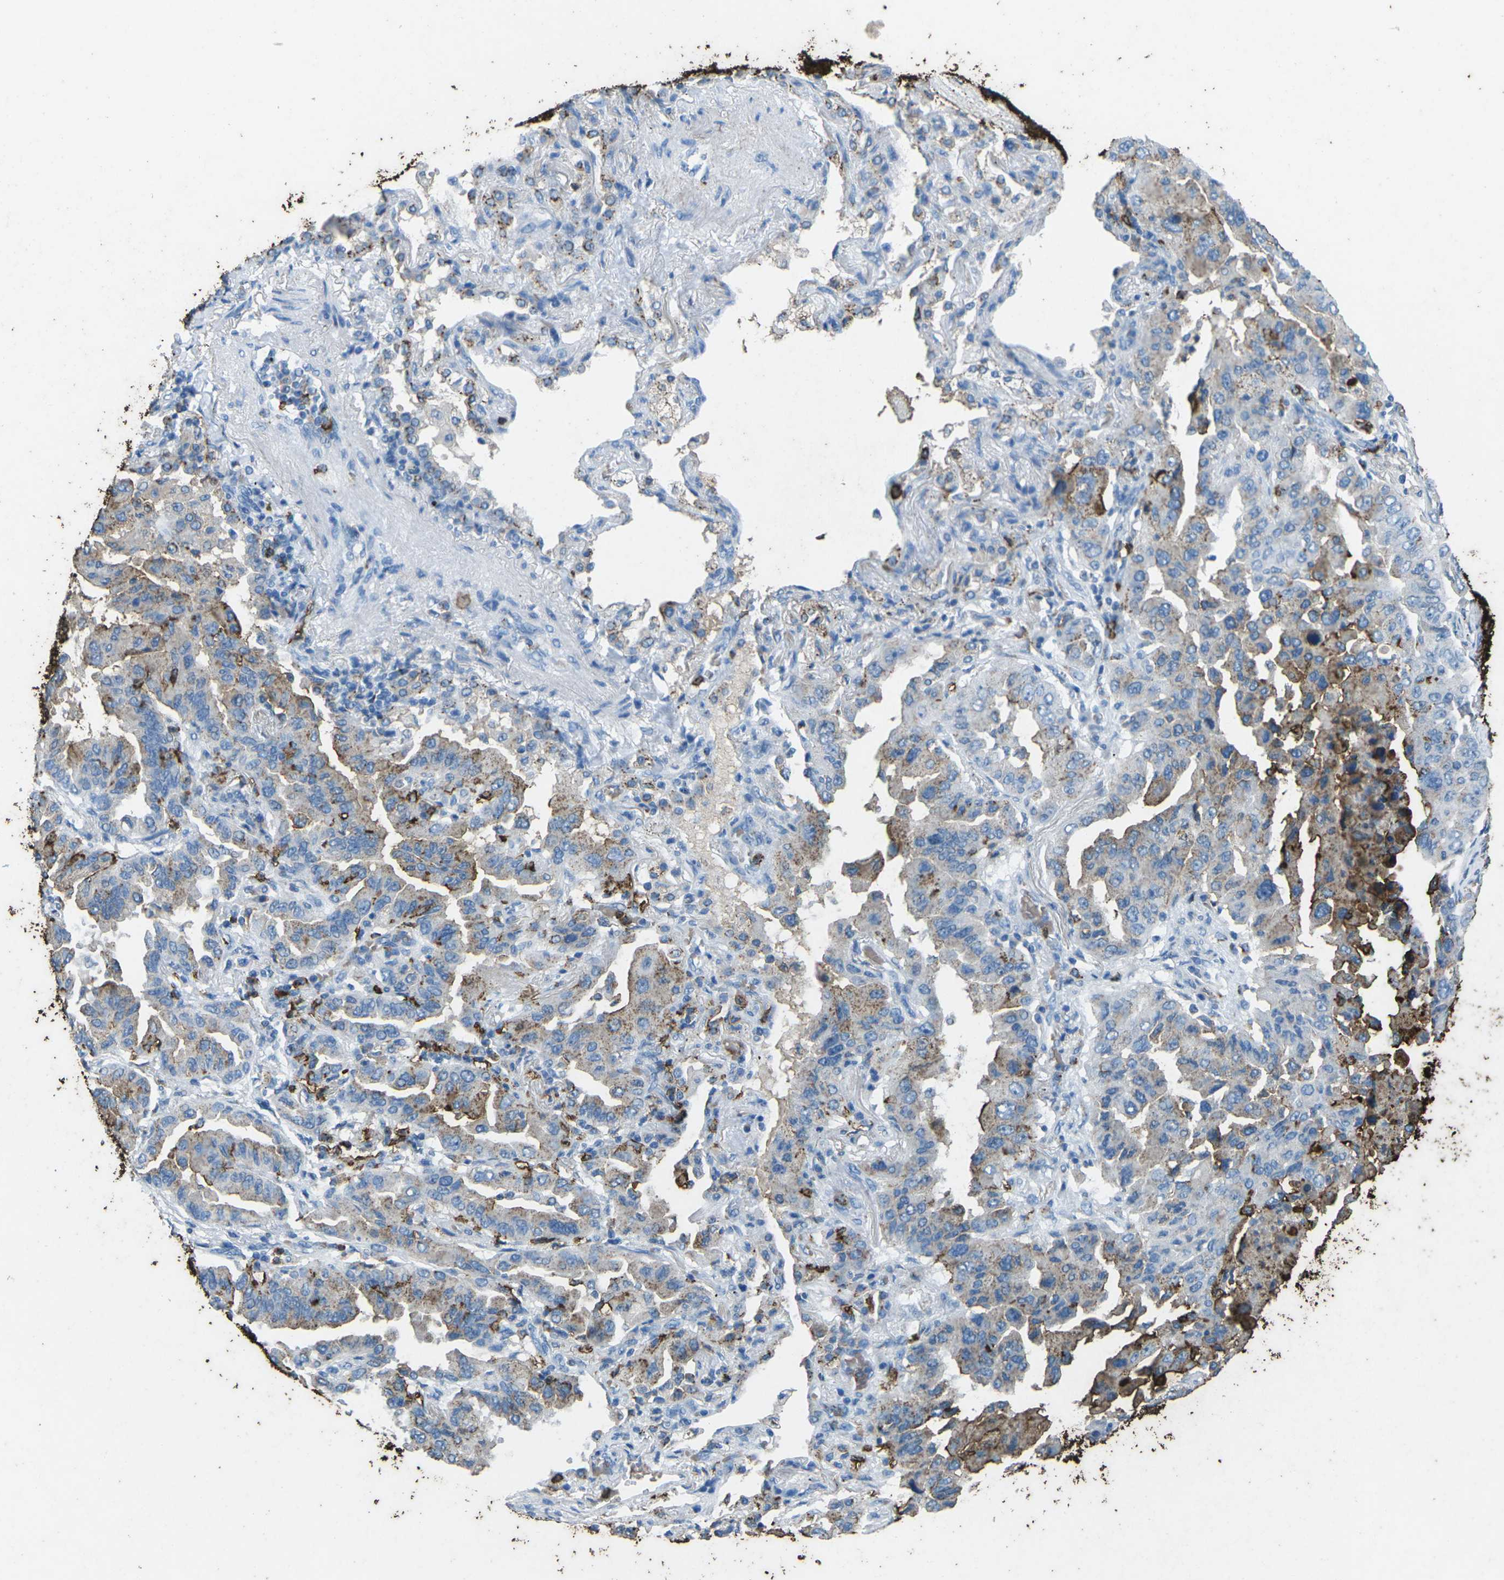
{"staining": {"intensity": "moderate", "quantity": "<25%", "location": "cytoplasmic/membranous"}, "tissue": "lung cancer", "cell_type": "Tumor cells", "image_type": "cancer", "snomed": [{"axis": "morphology", "description": "Adenocarcinoma, NOS"}, {"axis": "topography", "description": "Lung"}], "caption": "High-magnification brightfield microscopy of lung cancer stained with DAB (brown) and counterstained with hematoxylin (blue). tumor cells exhibit moderate cytoplasmic/membranous positivity is present in about<25% of cells.", "gene": "CTAGE1", "patient": {"sex": "female", "age": 65}}